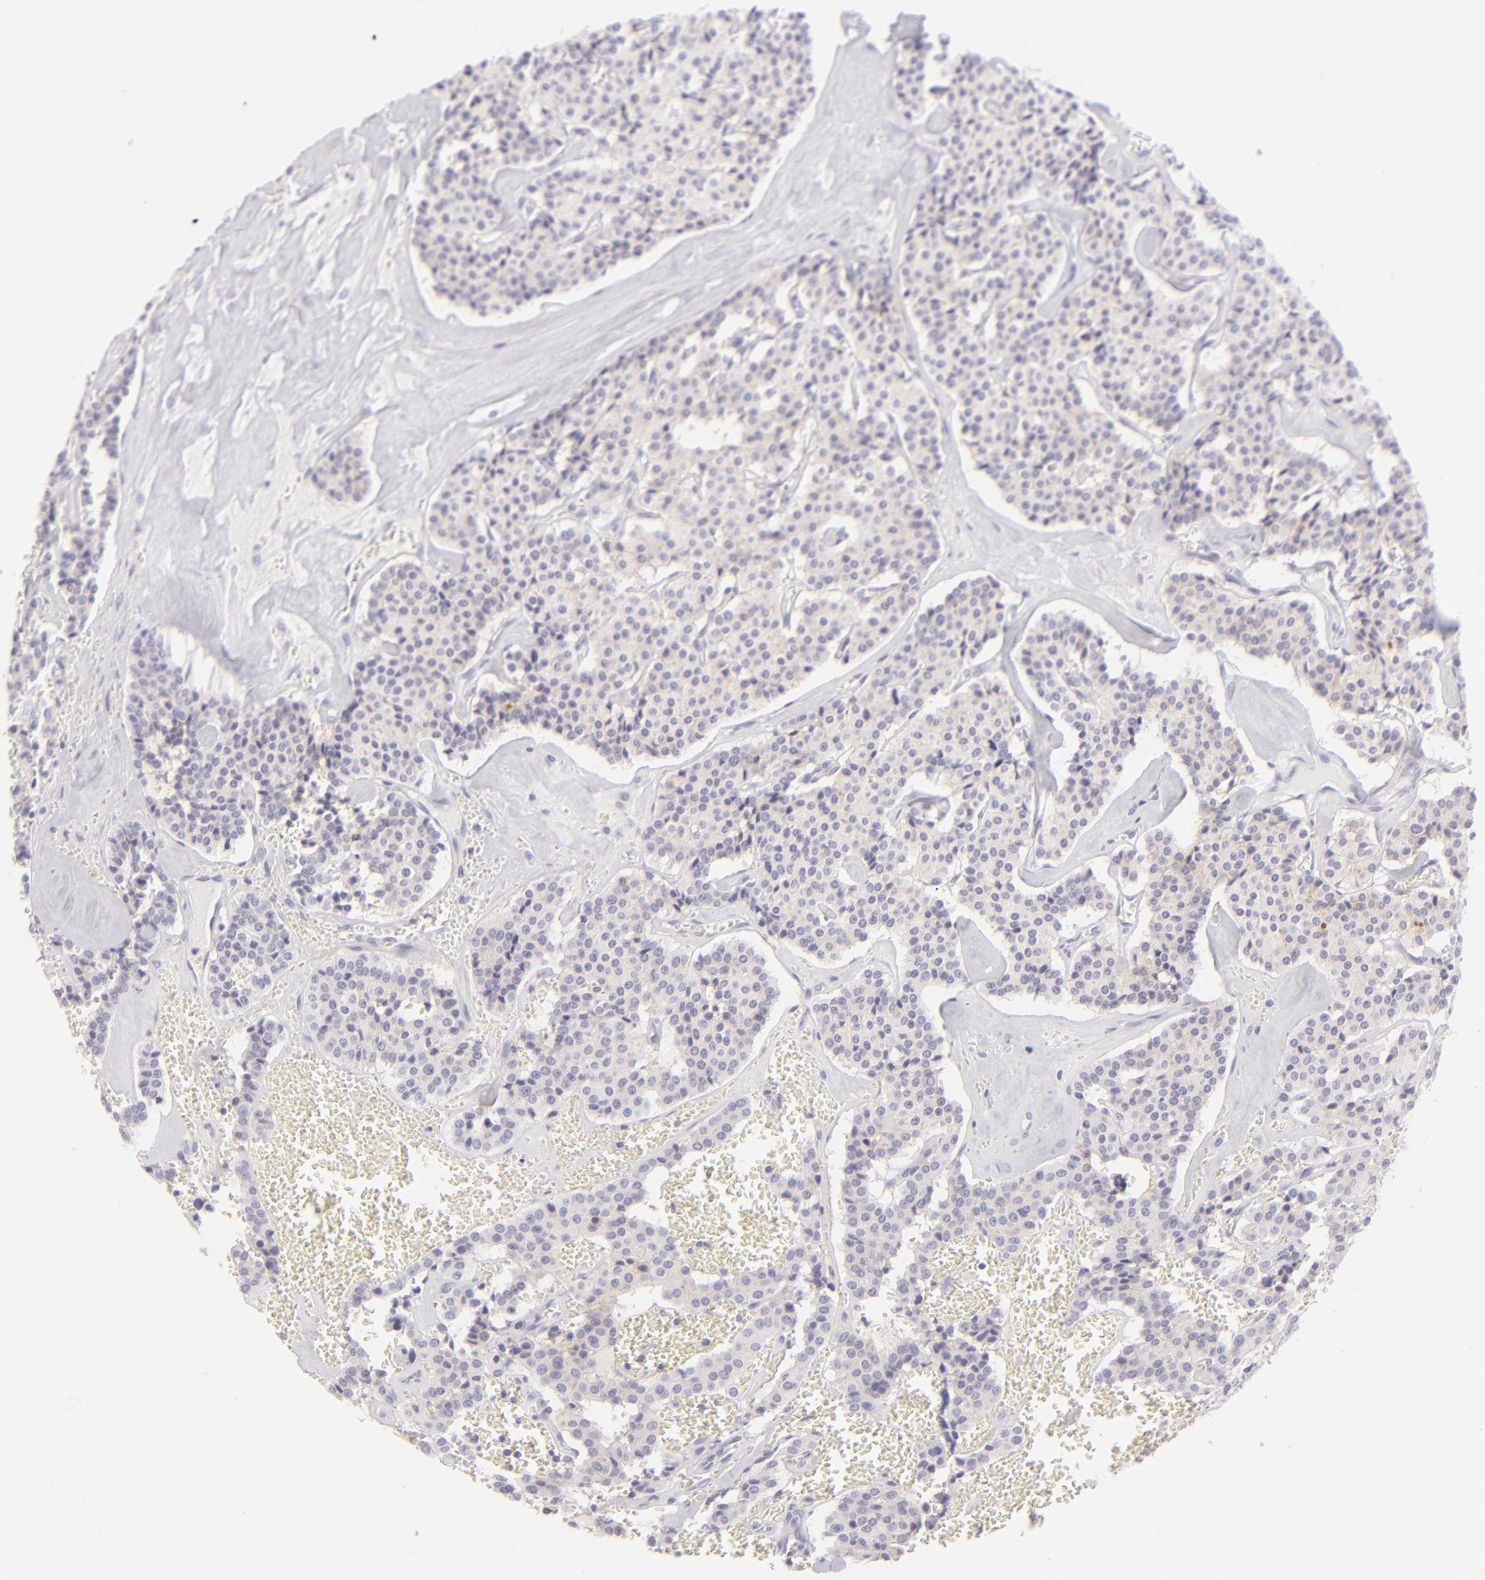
{"staining": {"intensity": "weak", "quantity": "25%-75%", "location": "cytoplasmic/membranous"}, "tissue": "carcinoid", "cell_type": "Tumor cells", "image_type": "cancer", "snomed": [{"axis": "morphology", "description": "Carcinoid, malignant, NOS"}, {"axis": "topography", "description": "Bronchus"}], "caption": "IHC photomicrograph of neoplastic tissue: human carcinoid stained using IHC displays low levels of weak protein expression localized specifically in the cytoplasmic/membranous of tumor cells, appearing as a cytoplasmic/membranous brown color.", "gene": "CLDN4", "patient": {"sex": "male", "age": 55}}